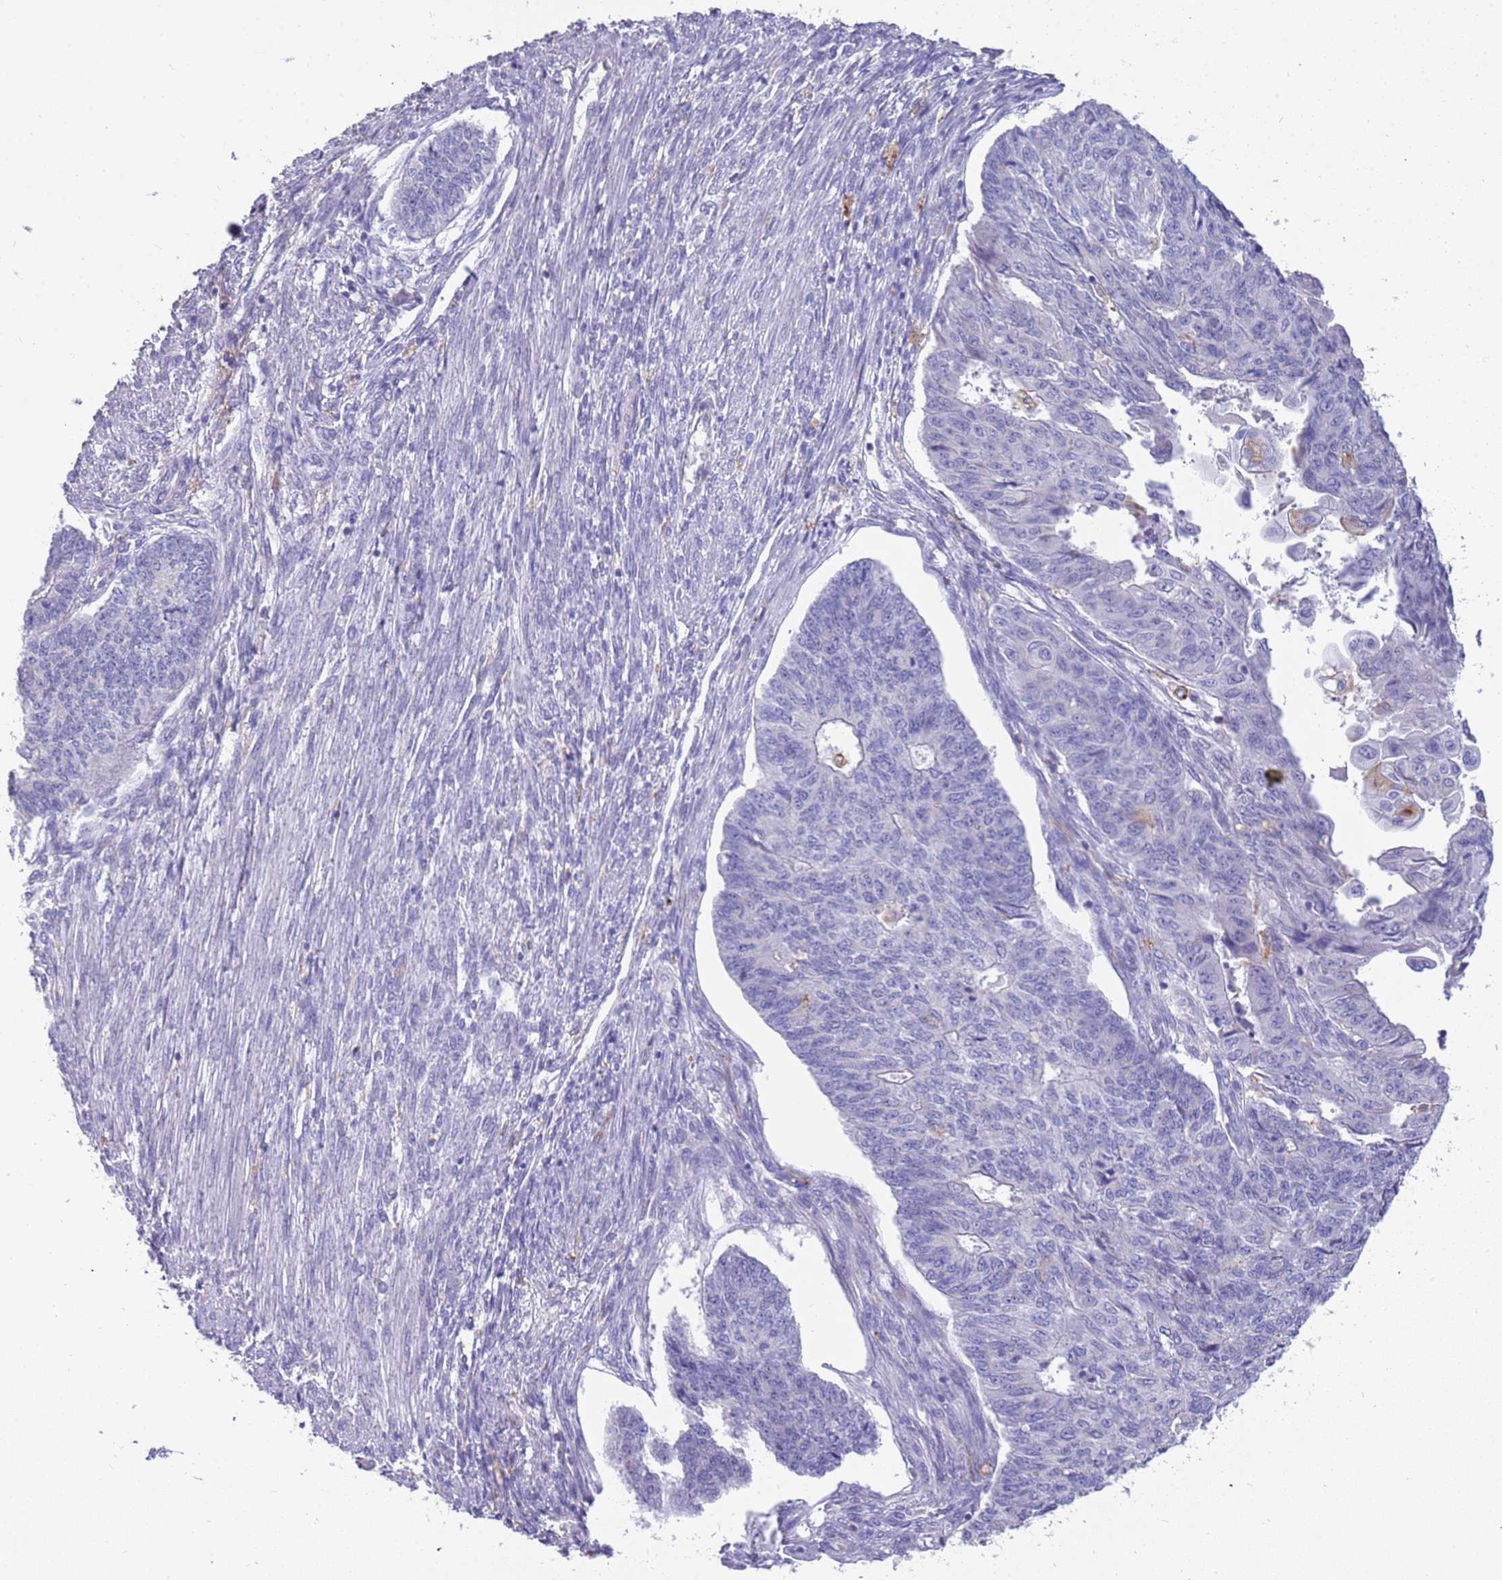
{"staining": {"intensity": "negative", "quantity": "none", "location": "none"}, "tissue": "endometrial cancer", "cell_type": "Tumor cells", "image_type": "cancer", "snomed": [{"axis": "morphology", "description": "Adenocarcinoma, NOS"}, {"axis": "topography", "description": "Endometrium"}], "caption": "Human endometrial cancer stained for a protein using immunohistochemistry exhibits no staining in tumor cells.", "gene": "RHCG", "patient": {"sex": "female", "age": 32}}